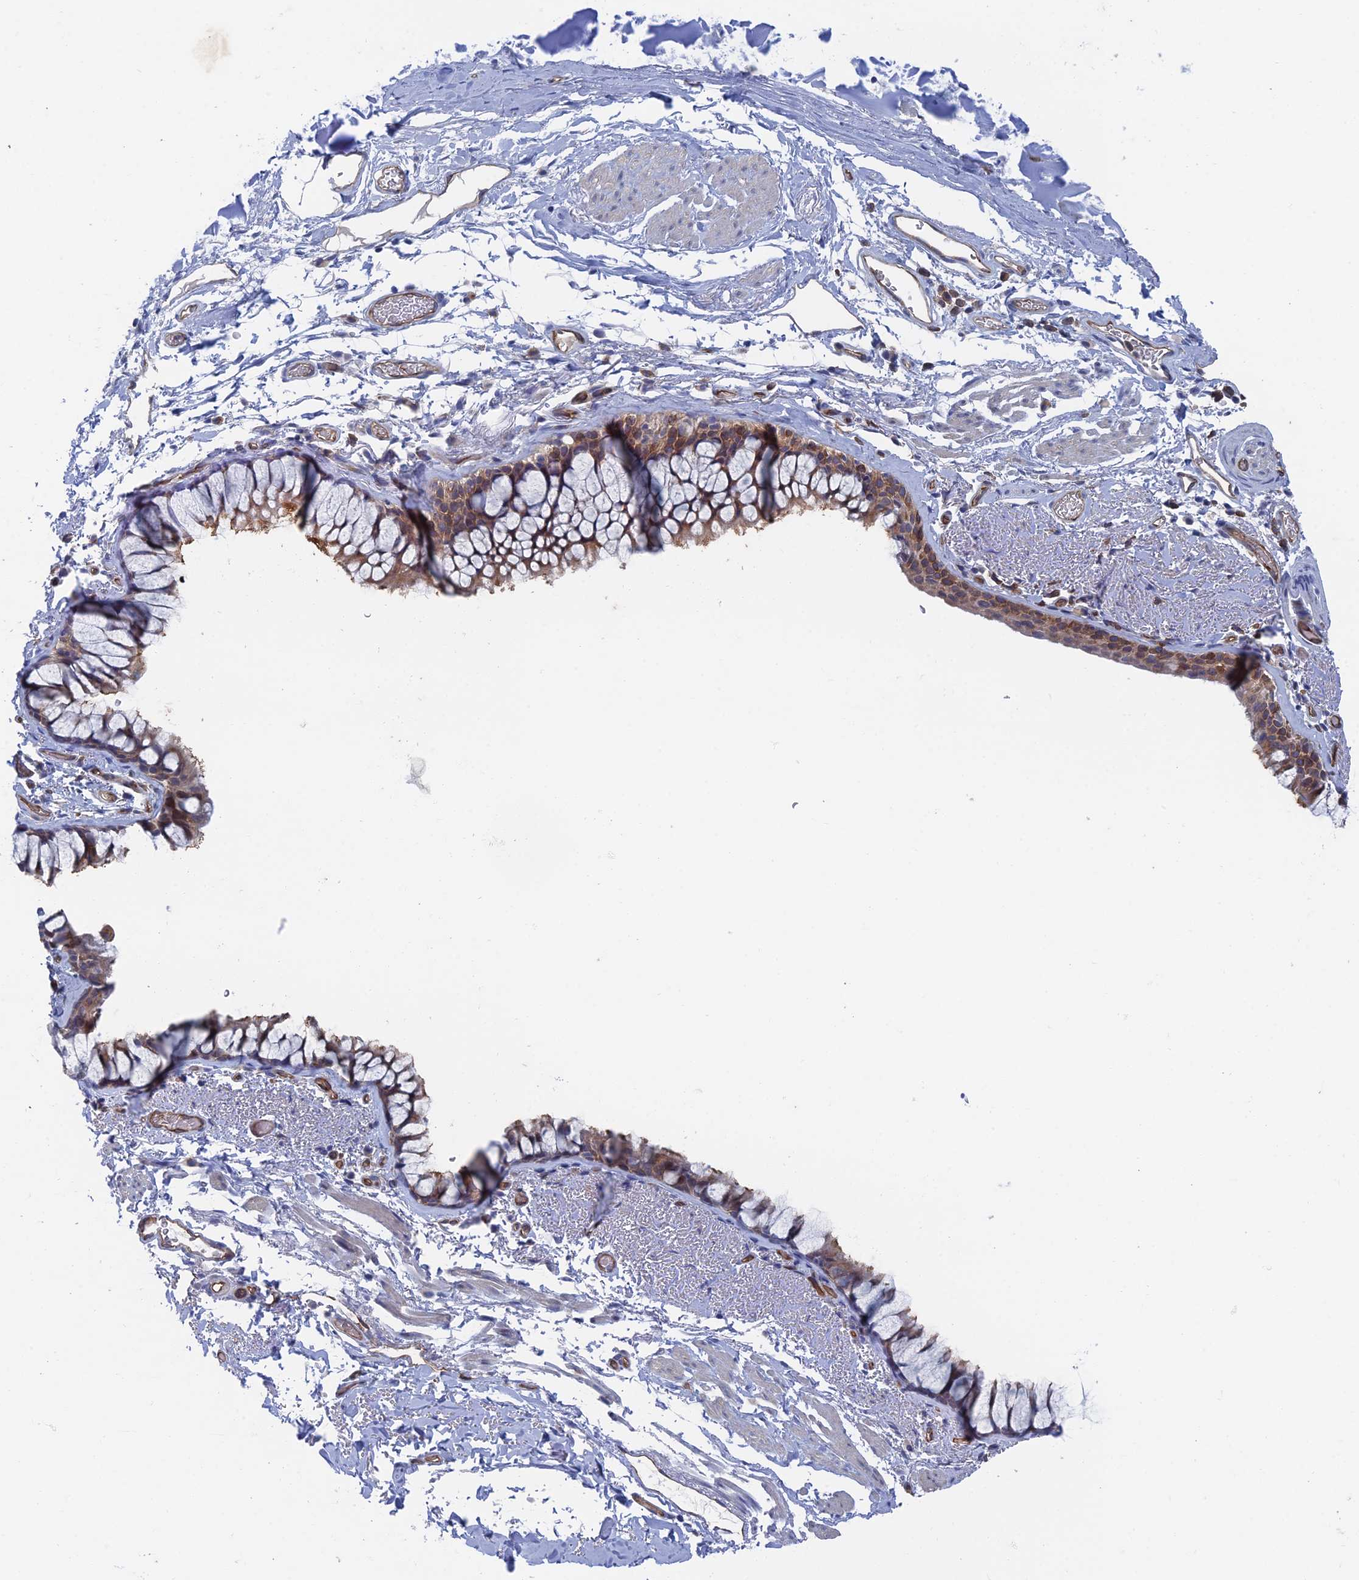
{"staining": {"intensity": "moderate", "quantity": ">75%", "location": "cytoplasmic/membranous"}, "tissue": "bronchus", "cell_type": "Respiratory epithelial cells", "image_type": "normal", "snomed": [{"axis": "morphology", "description": "Normal tissue, NOS"}, {"axis": "topography", "description": "Bronchus"}], "caption": "High-magnification brightfield microscopy of benign bronchus stained with DAB (3,3'-diaminobenzidine) (brown) and counterstained with hematoxylin (blue). respiratory epithelial cells exhibit moderate cytoplasmic/membranous expression is appreciated in about>75% of cells.", "gene": "ARAP3", "patient": {"sex": "male", "age": 65}}